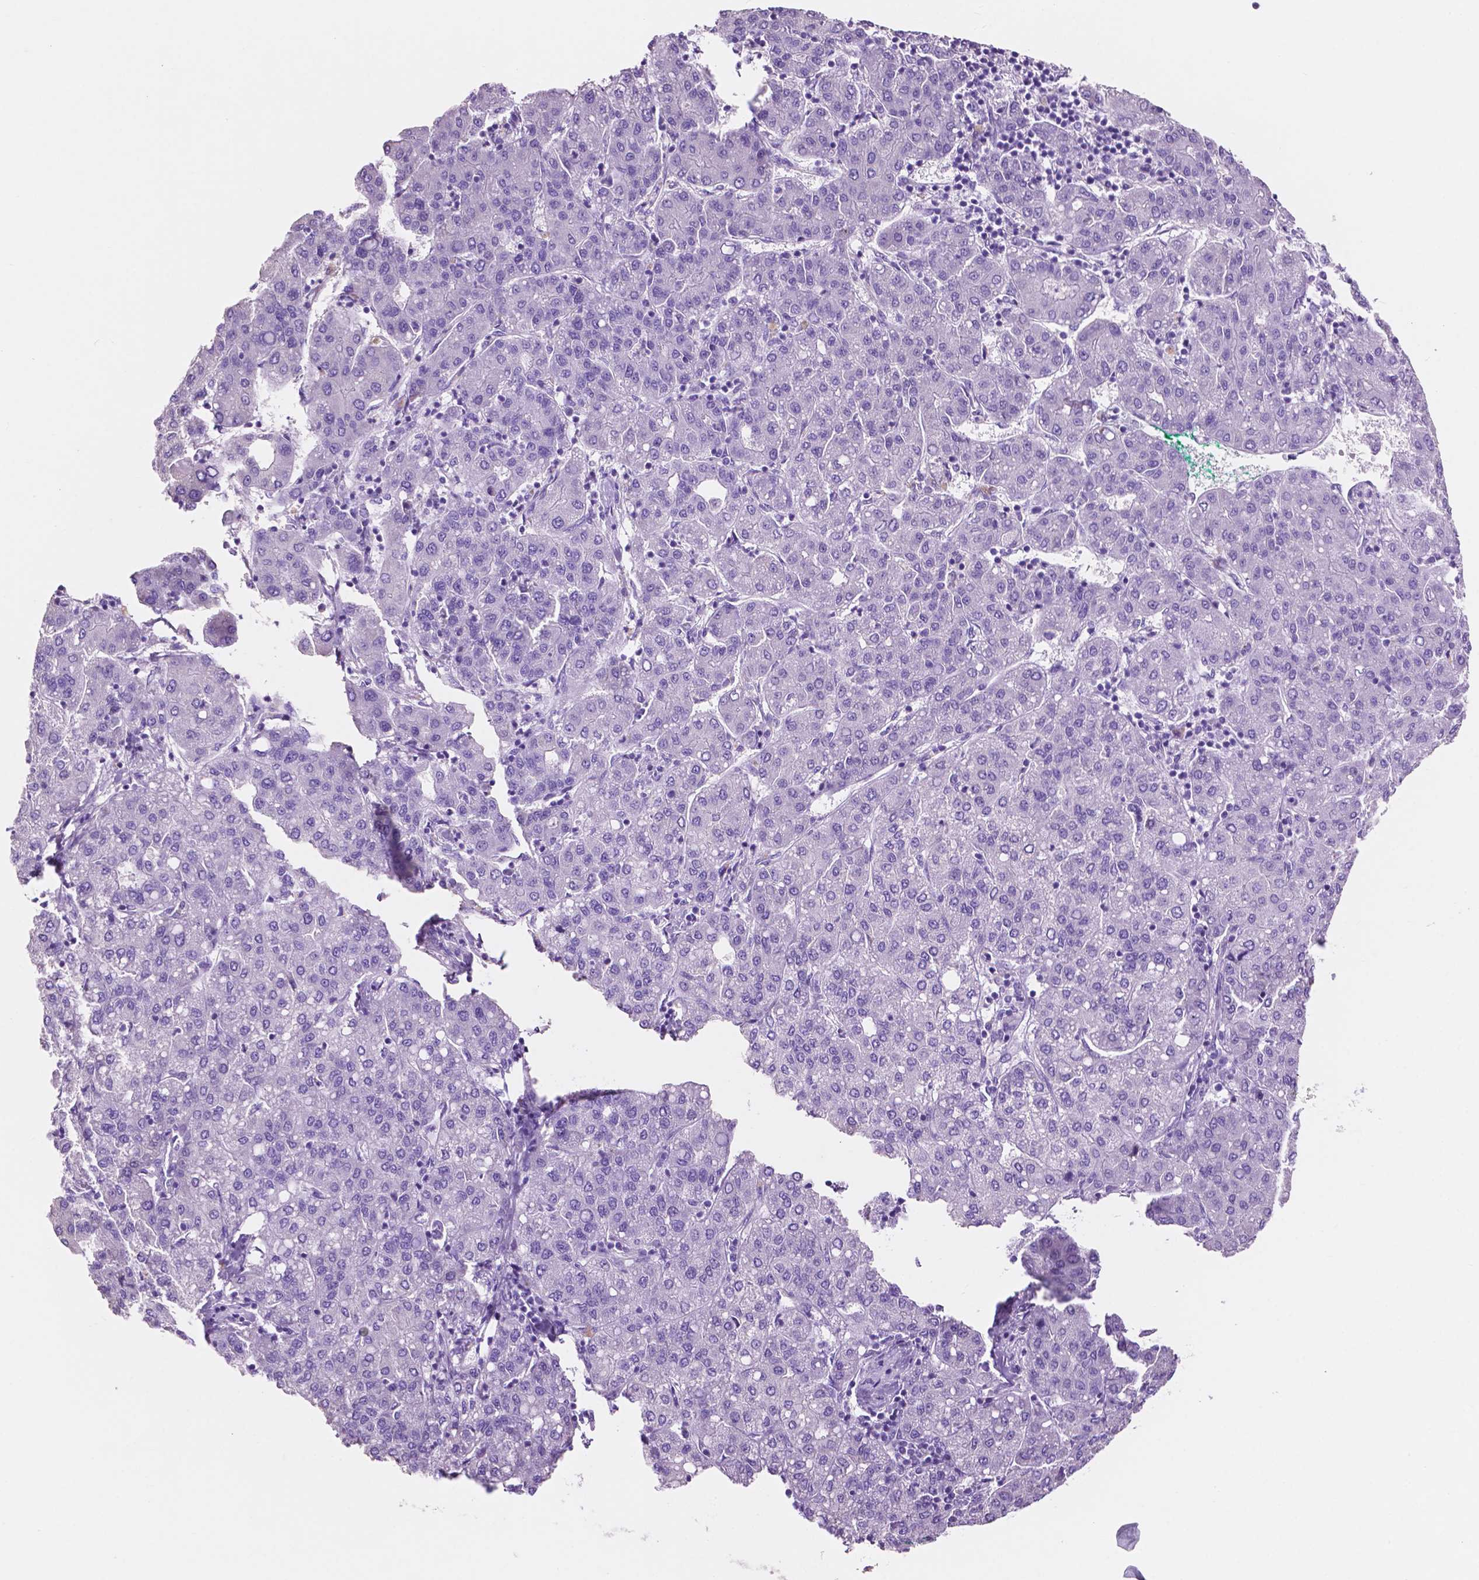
{"staining": {"intensity": "negative", "quantity": "none", "location": "none"}, "tissue": "liver cancer", "cell_type": "Tumor cells", "image_type": "cancer", "snomed": [{"axis": "morphology", "description": "Carcinoma, Hepatocellular, NOS"}, {"axis": "topography", "description": "Liver"}], "caption": "An IHC image of liver hepatocellular carcinoma is shown. There is no staining in tumor cells of liver hepatocellular carcinoma.", "gene": "CLDN17", "patient": {"sex": "male", "age": 65}}